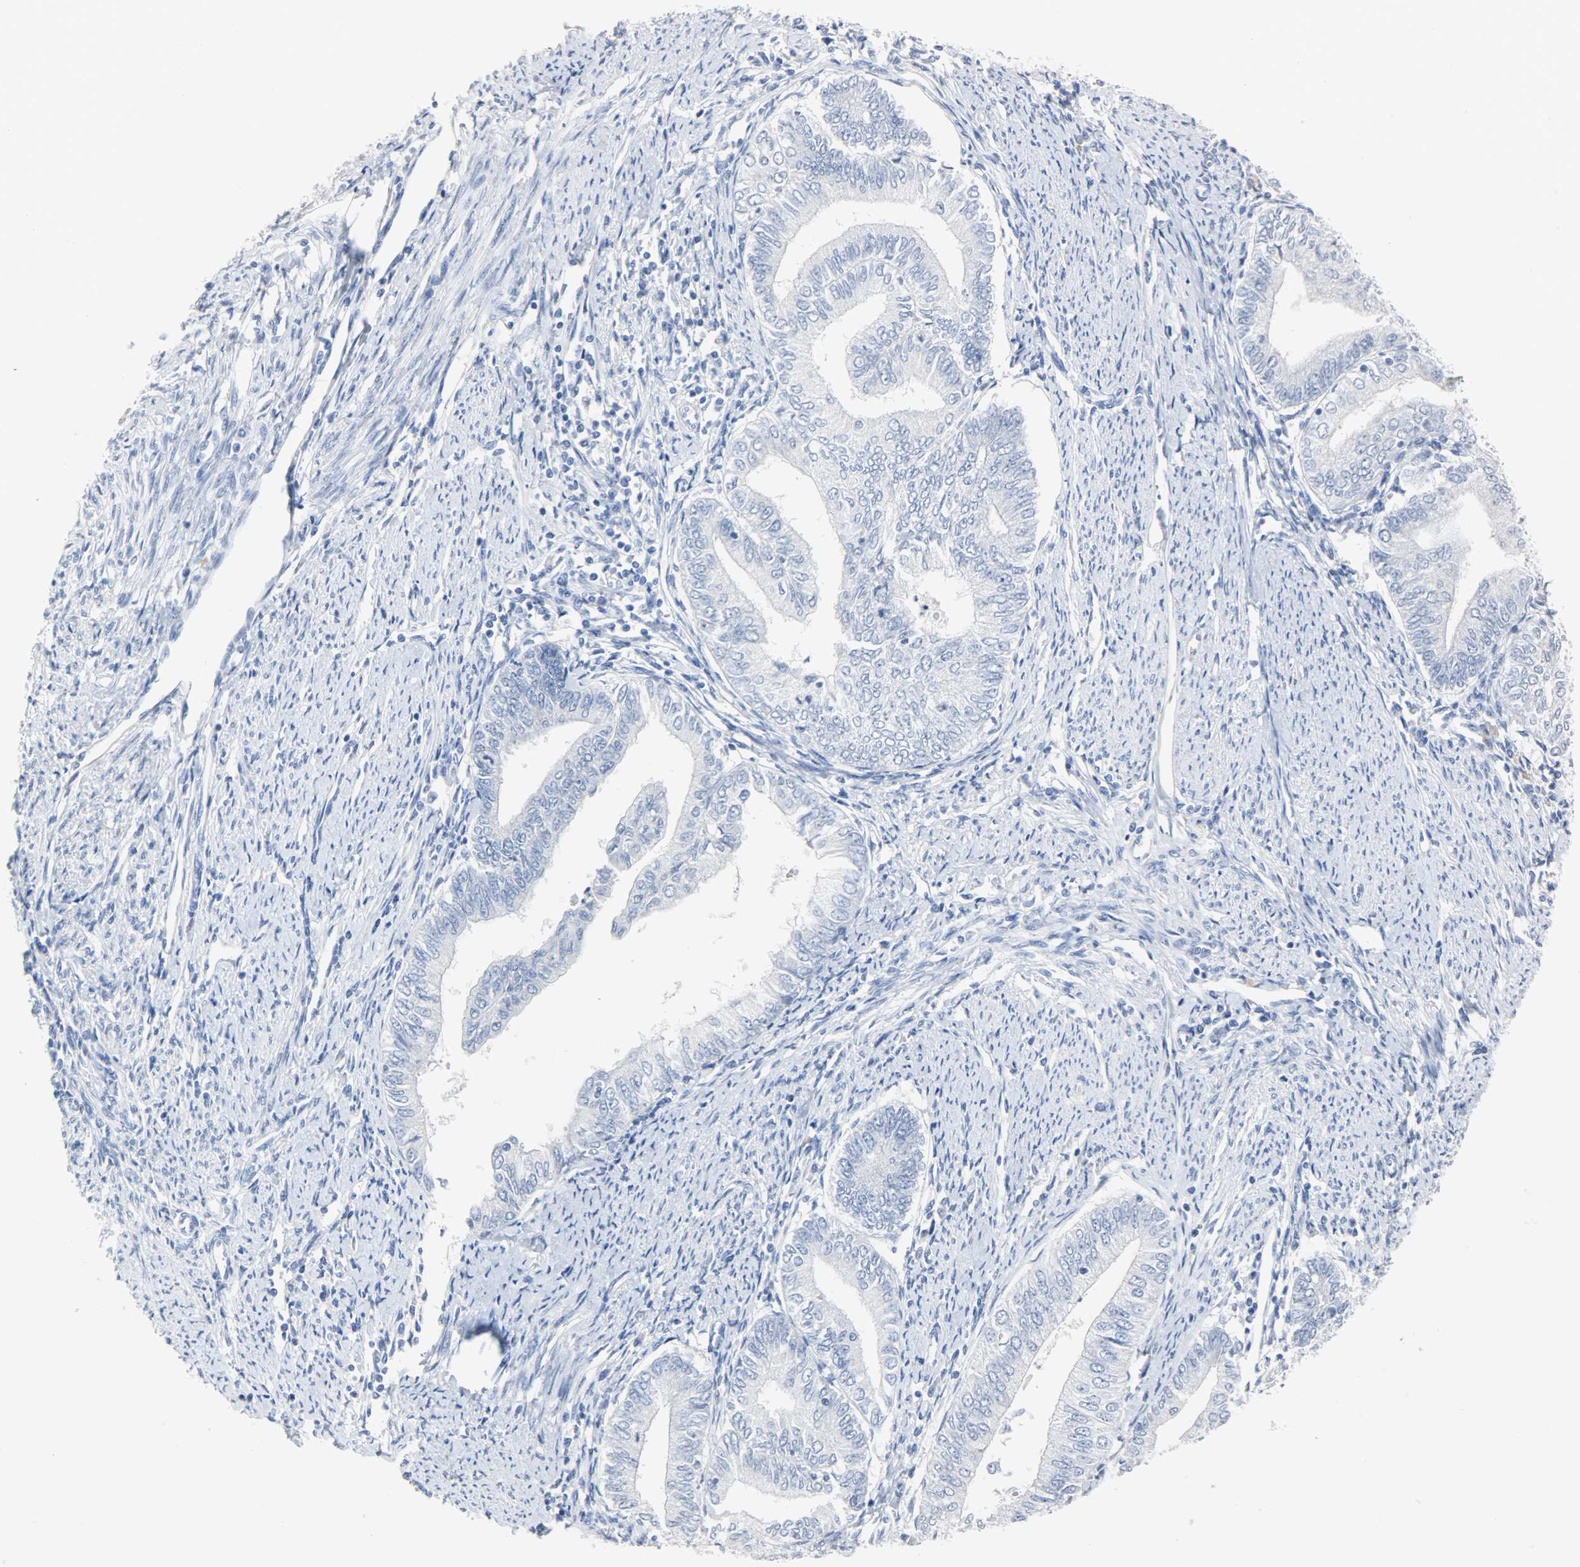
{"staining": {"intensity": "negative", "quantity": "none", "location": "none"}, "tissue": "endometrial cancer", "cell_type": "Tumor cells", "image_type": "cancer", "snomed": [{"axis": "morphology", "description": "Adenocarcinoma, NOS"}, {"axis": "topography", "description": "Endometrium"}], "caption": "High power microscopy micrograph of an IHC photomicrograph of endometrial adenocarcinoma, revealing no significant positivity in tumor cells.", "gene": "CA3", "patient": {"sex": "female", "age": 66}}